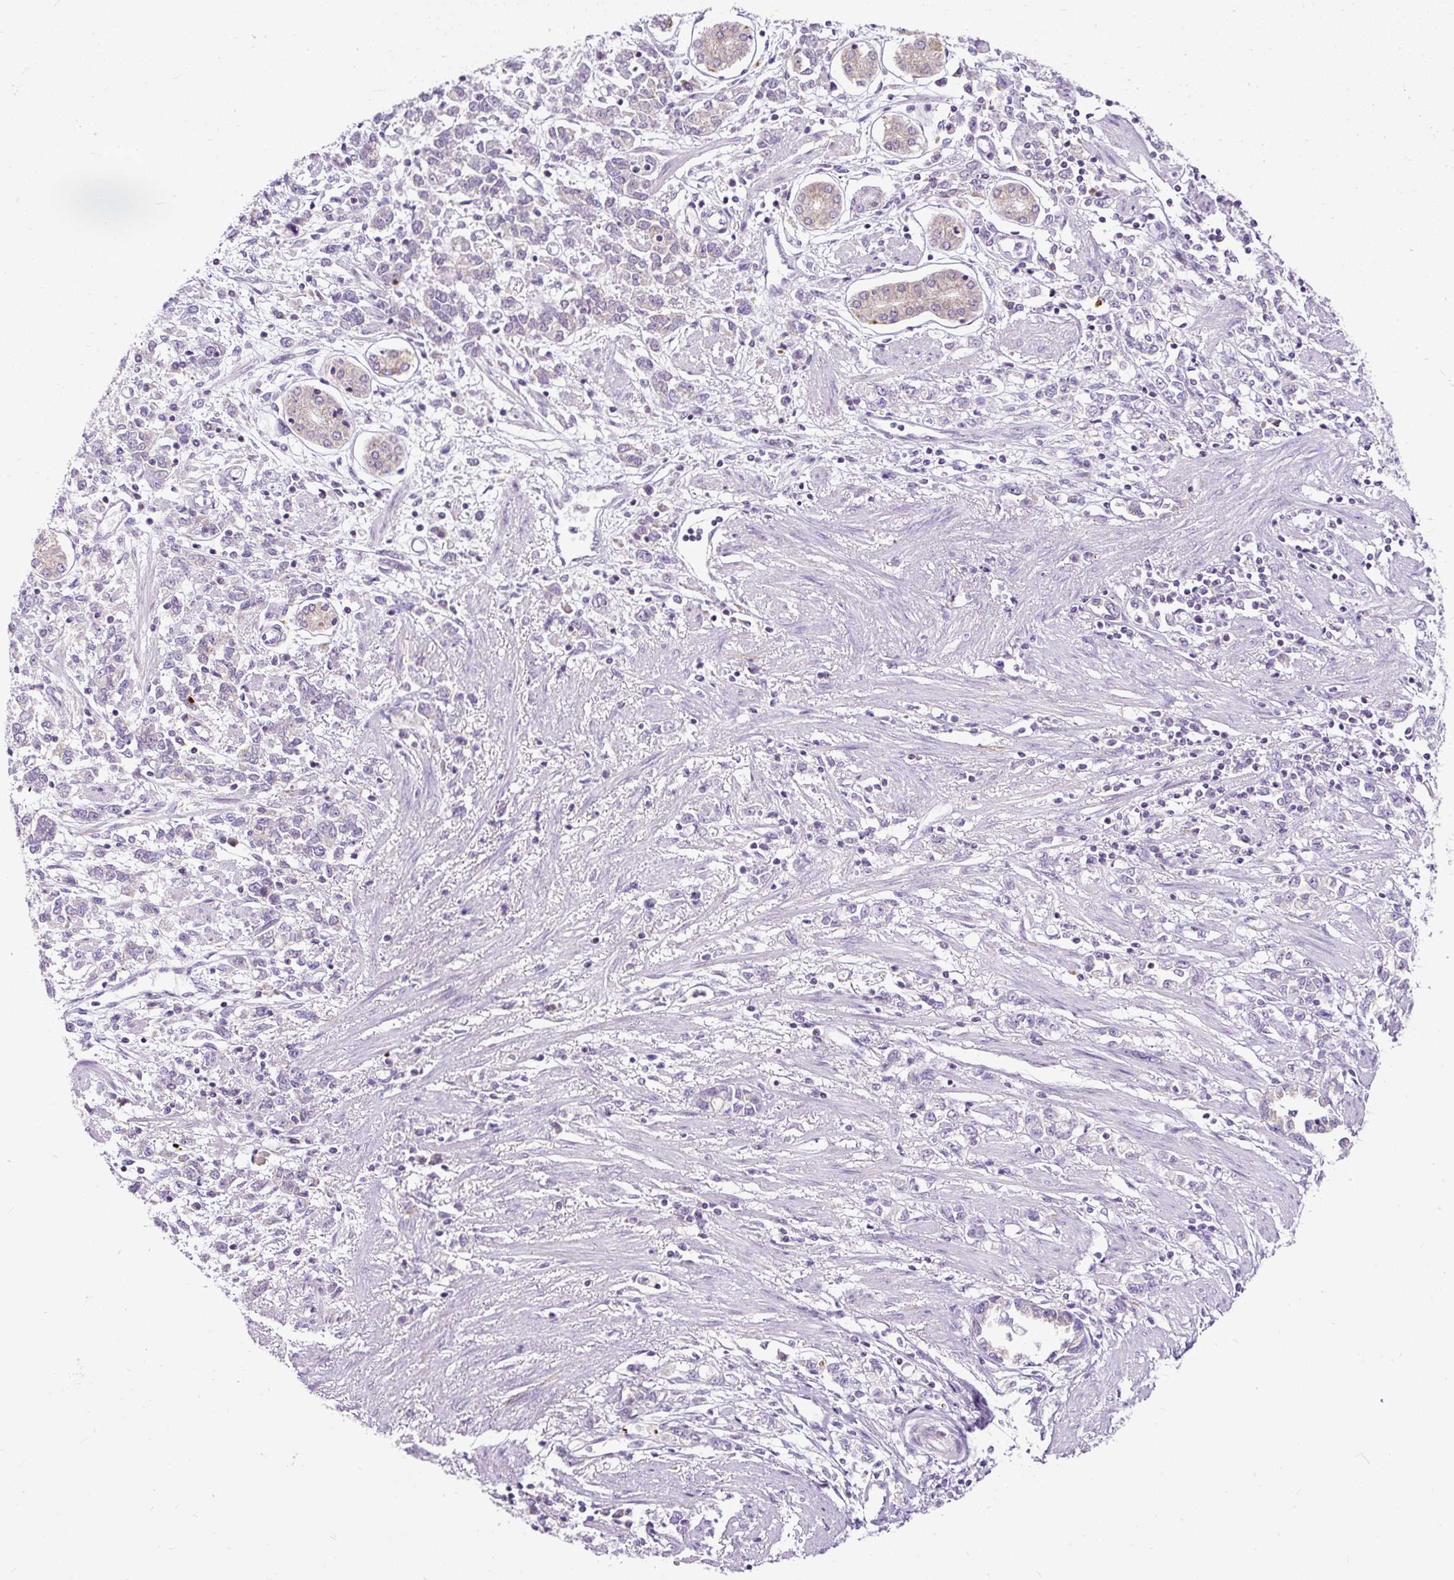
{"staining": {"intensity": "negative", "quantity": "none", "location": "none"}, "tissue": "stomach cancer", "cell_type": "Tumor cells", "image_type": "cancer", "snomed": [{"axis": "morphology", "description": "Adenocarcinoma, NOS"}, {"axis": "topography", "description": "Stomach"}], "caption": "High magnification brightfield microscopy of stomach cancer (adenocarcinoma) stained with DAB (brown) and counterstained with hematoxylin (blue): tumor cells show no significant positivity. The staining is performed using DAB (3,3'-diaminobenzidine) brown chromogen with nuclei counter-stained in using hematoxylin.", "gene": "FMC1", "patient": {"sex": "female", "age": 76}}